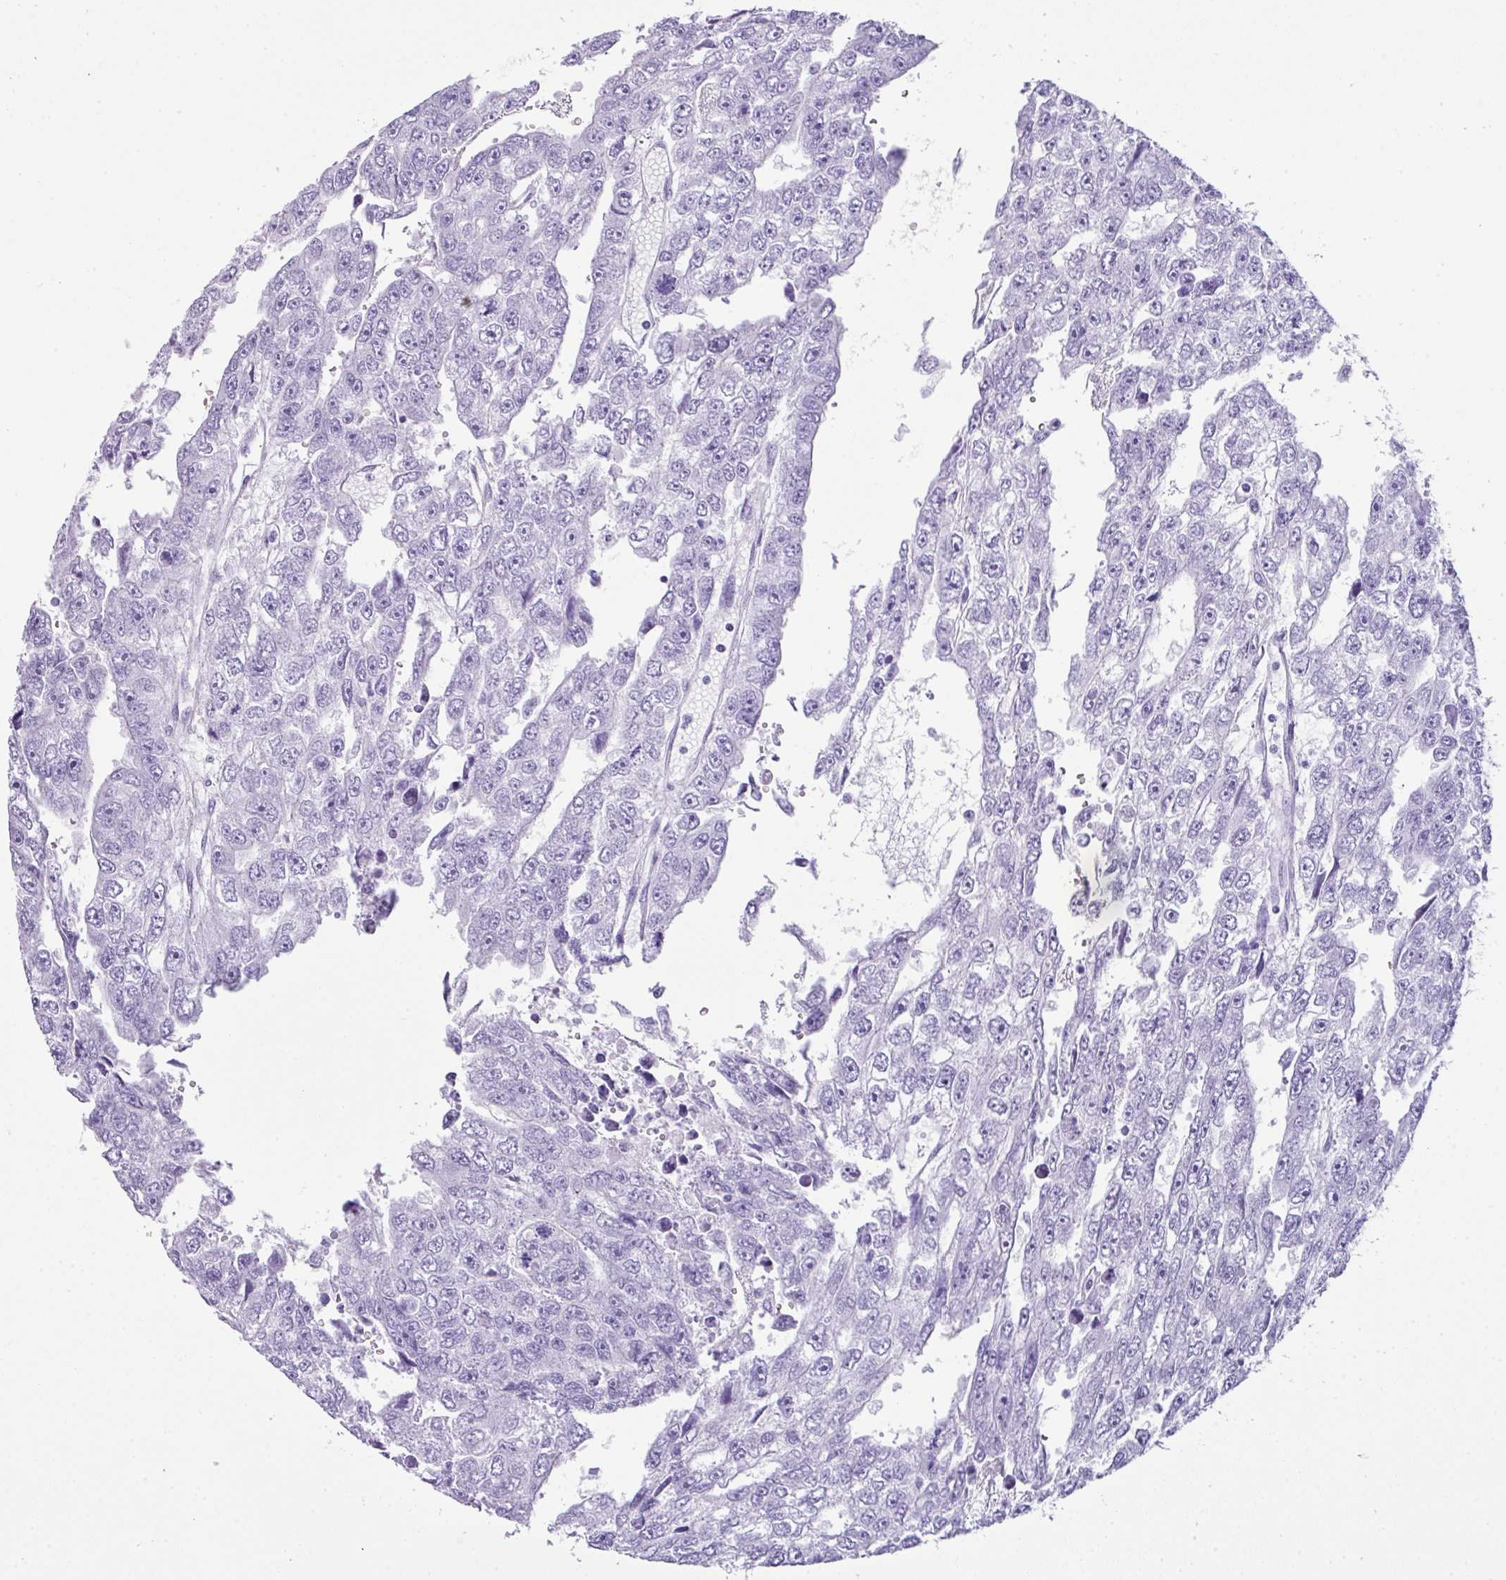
{"staining": {"intensity": "negative", "quantity": "none", "location": "none"}, "tissue": "testis cancer", "cell_type": "Tumor cells", "image_type": "cancer", "snomed": [{"axis": "morphology", "description": "Carcinoma, Embryonal, NOS"}, {"axis": "topography", "description": "Testis"}], "caption": "Immunohistochemistry (IHC) micrograph of testis cancer stained for a protein (brown), which demonstrates no expression in tumor cells.", "gene": "TNP1", "patient": {"sex": "male", "age": 20}}